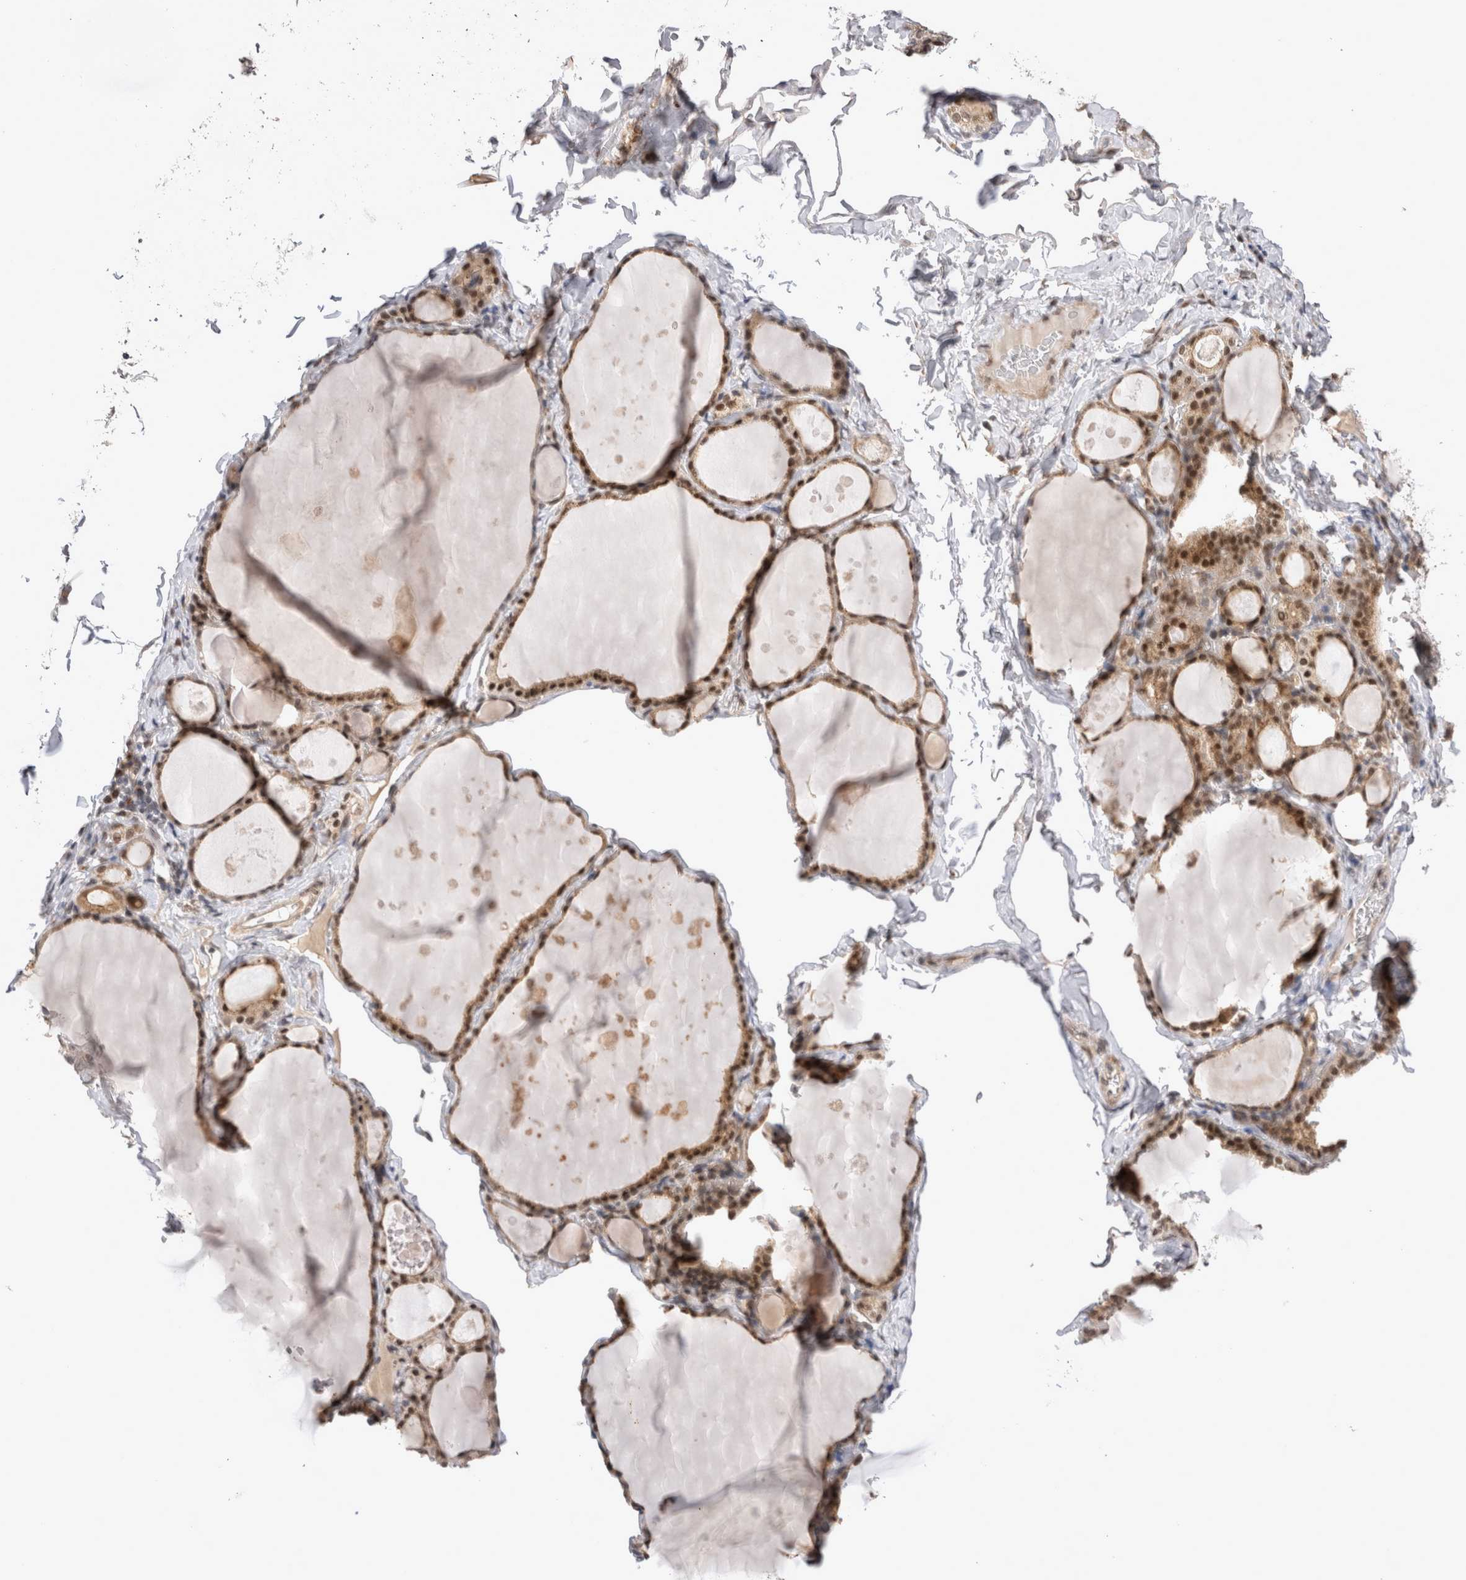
{"staining": {"intensity": "strong", "quantity": ">75%", "location": "cytoplasmic/membranous,nuclear"}, "tissue": "thyroid gland", "cell_type": "Glandular cells", "image_type": "normal", "snomed": [{"axis": "morphology", "description": "Normal tissue, NOS"}, {"axis": "topography", "description": "Thyroid gland"}], "caption": "Immunohistochemical staining of normal human thyroid gland displays >75% levels of strong cytoplasmic/membranous,nuclear protein staining in about >75% of glandular cells. The staining is performed using DAB (3,3'-diaminobenzidine) brown chromogen to label protein expression. The nuclei are counter-stained blue using hematoxylin.", "gene": "TMEM65", "patient": {"sex": "male", "age": 56}}